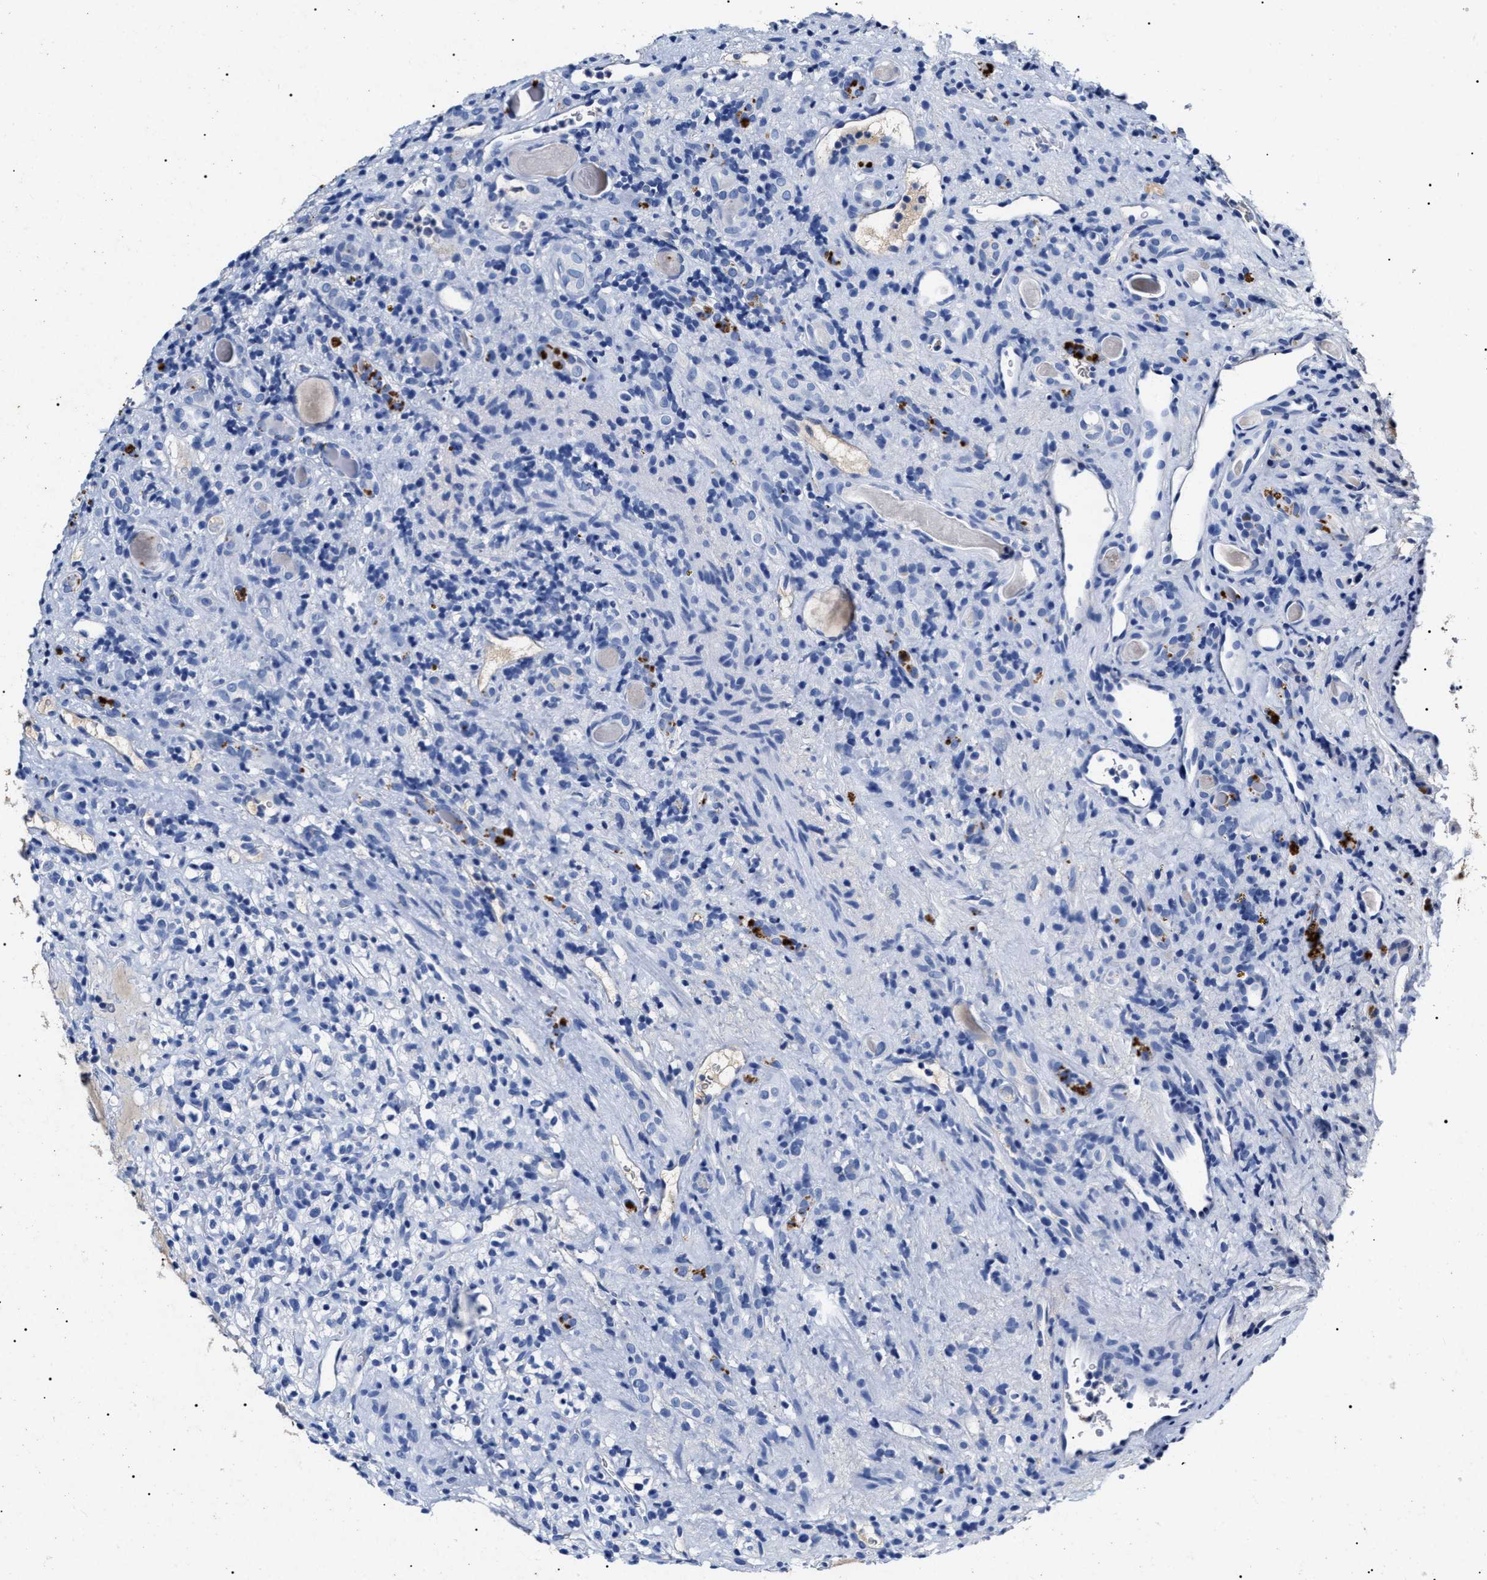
{"staining": {"intensity": "negative", "quantity": "none", "location": "none"}, "tissue": "renal cancer", "cell_type": "Tumor cells", "image_type": "cancer", "snomed": [{"axis": "morphology", "description": "Normal tissue, NOS"}, {"axis": "morphology", "description": "Adenocarcinoma, NOS"}, {"axis": "topography", "description": "Kidney"}], "caption": "Histopathology image shows no protein staining in tumor cells of adenocarcinoma (renal) tissue.", "gene": "LRRC8E", "patient": {"sex": "female", "age": 72}}